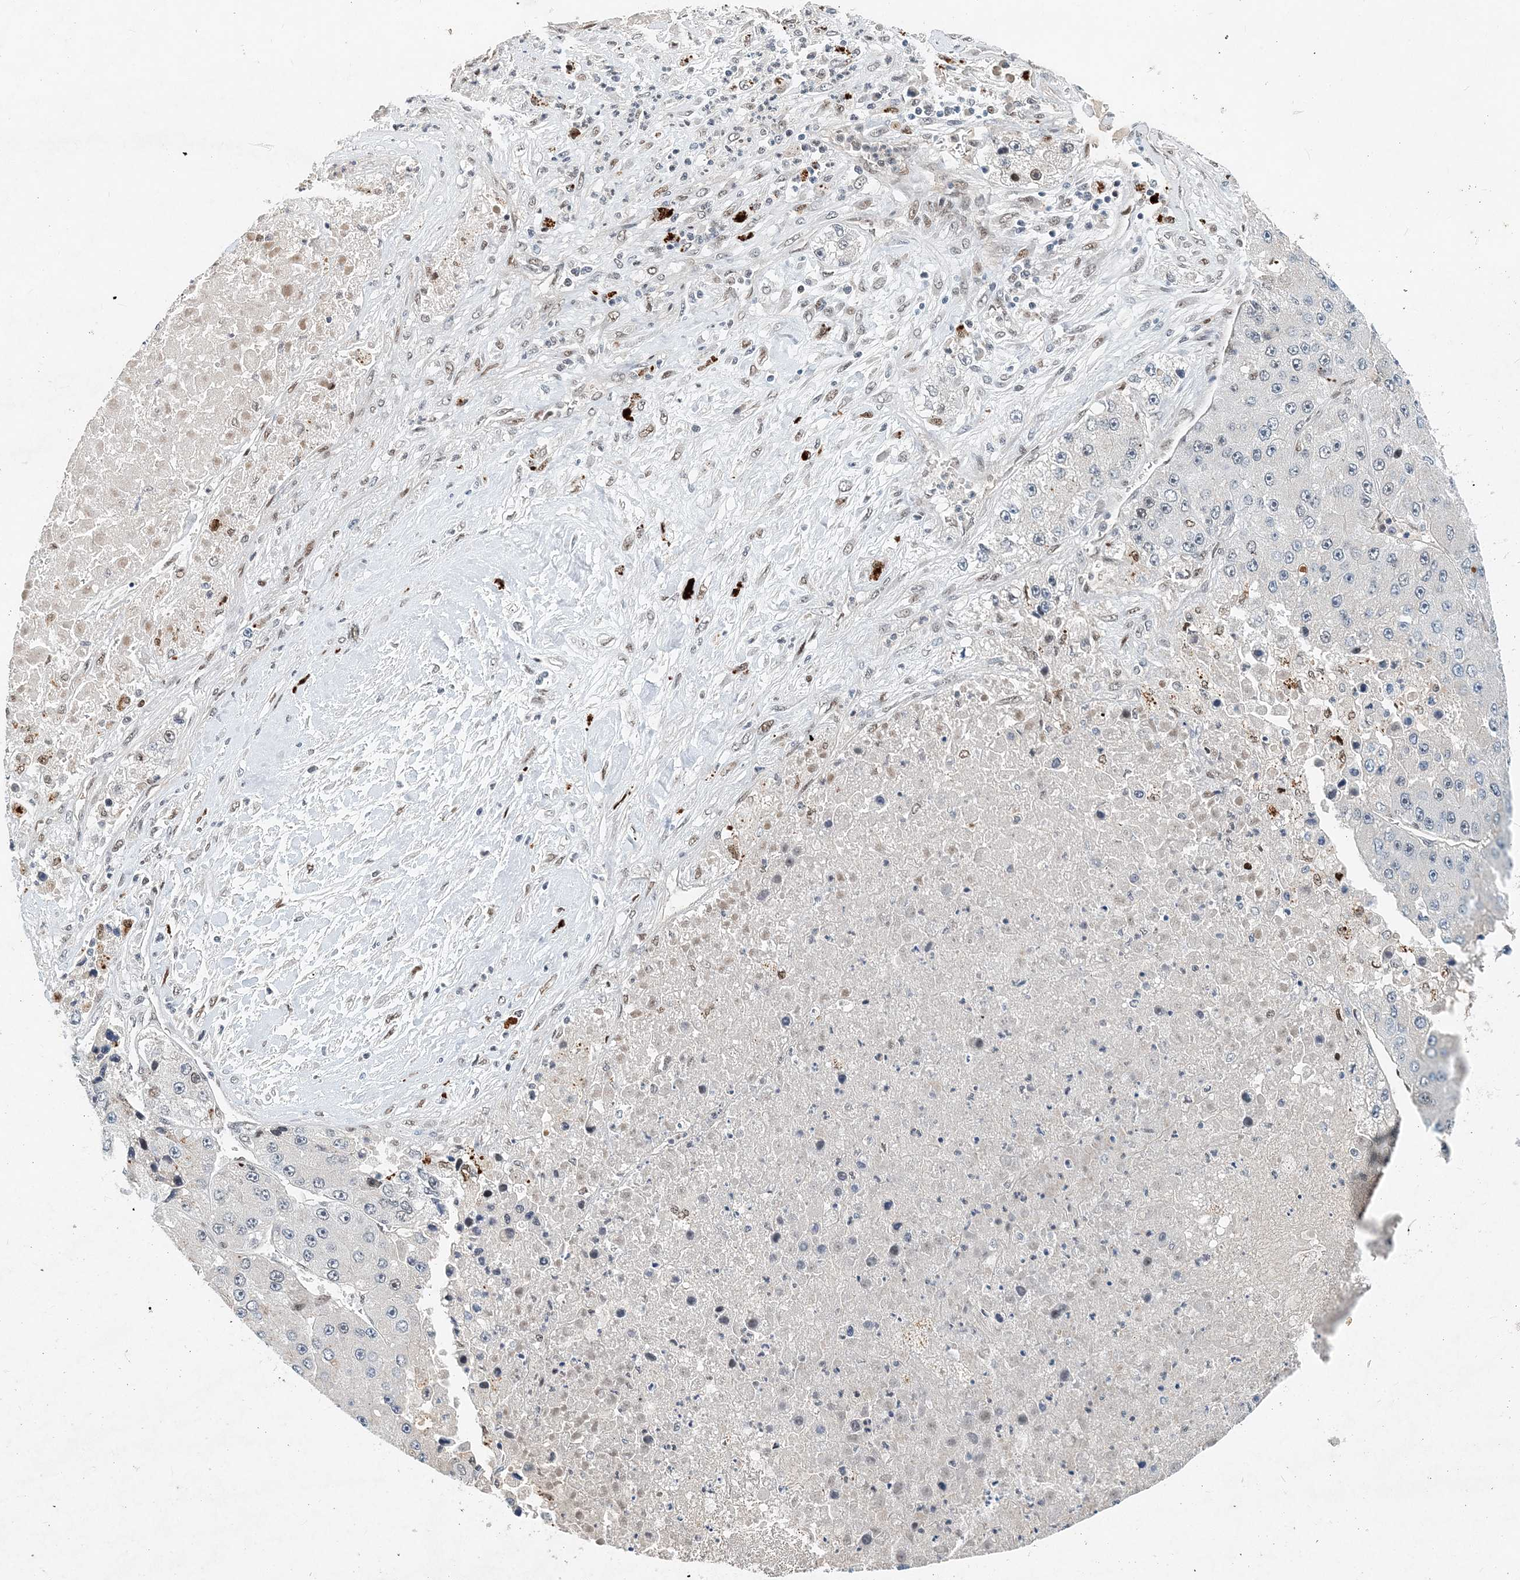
{"staining": {"intensity": "negative", "quantity": "none", "location": "none"}, "tissue": "liver cancer", "cell_type": "Tumor cells", "image_type": "cancer", "snomed": [{"axis": "morphology", "description": "Carcinoma, Hepatocellular, NOS"}, {"axis": "topography", "description": "Liver"}], "caption": "Tumor cells show no significant positivity in liver cancer (hepatocellular carcinoma).", "gene": "KPNA4", "patient": {"sex": "female", "age": 73}}